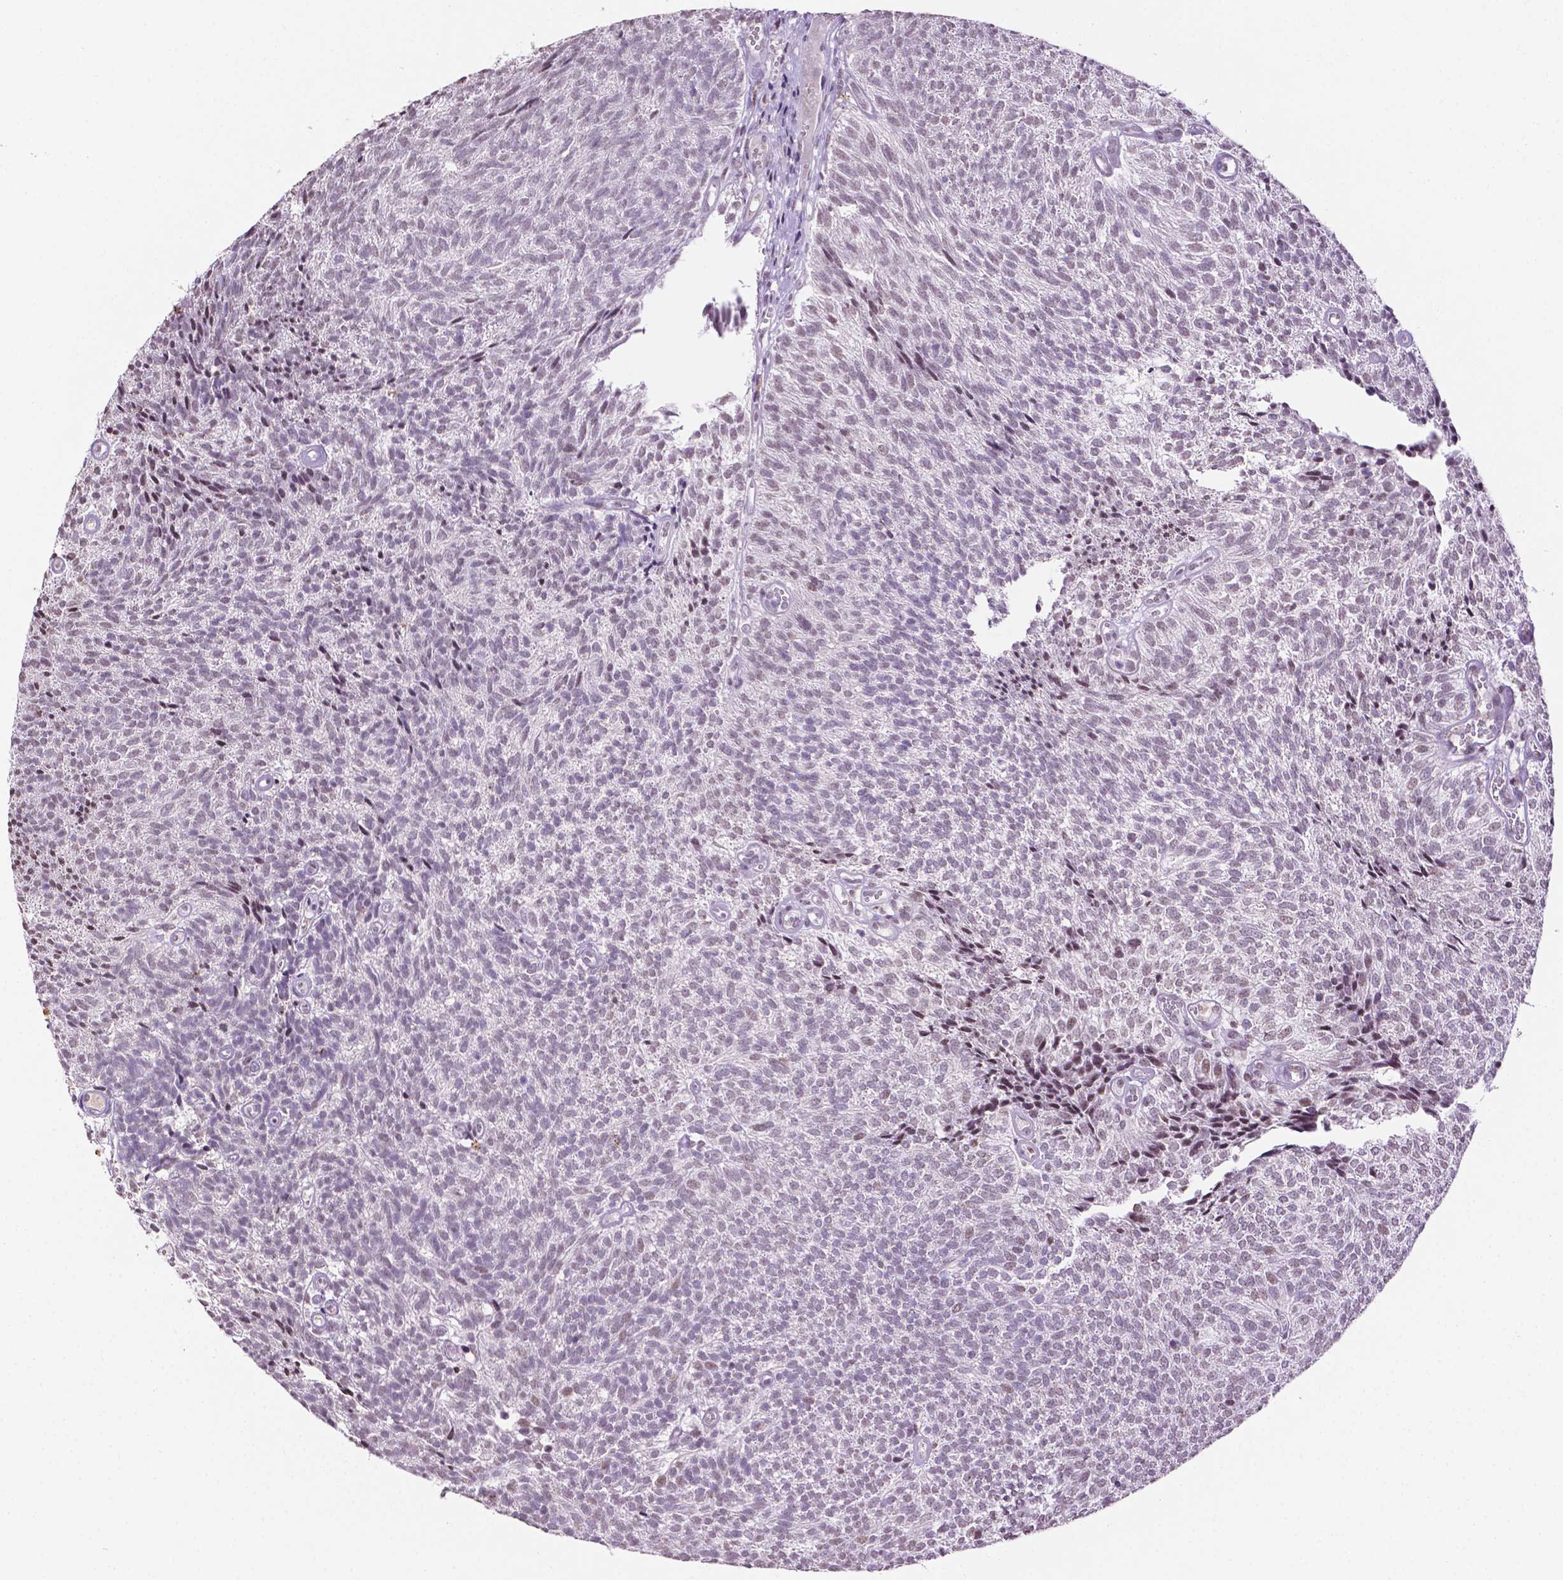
{"staining": {"intensity": "moderate", "quantity": "25%-75%", "location": "nuclear"}, "tissue": "urothelial cancer", "cell_type": "Tumor cells", "image_type": "cancer", "snomed": [{"axis": "morphology", "description": "Urothelial carcinoma, Low grade"}, {"axis": "topography", "description": "Urinary bladder"}], "caption": "Brown immunohistochemical staining in urothelial cancer shows moderate nuclear positivity in approximately 25%-75% of tumor cells.", "gene": "PTPN6", "patient": {"sex": "male", "age": 77}}